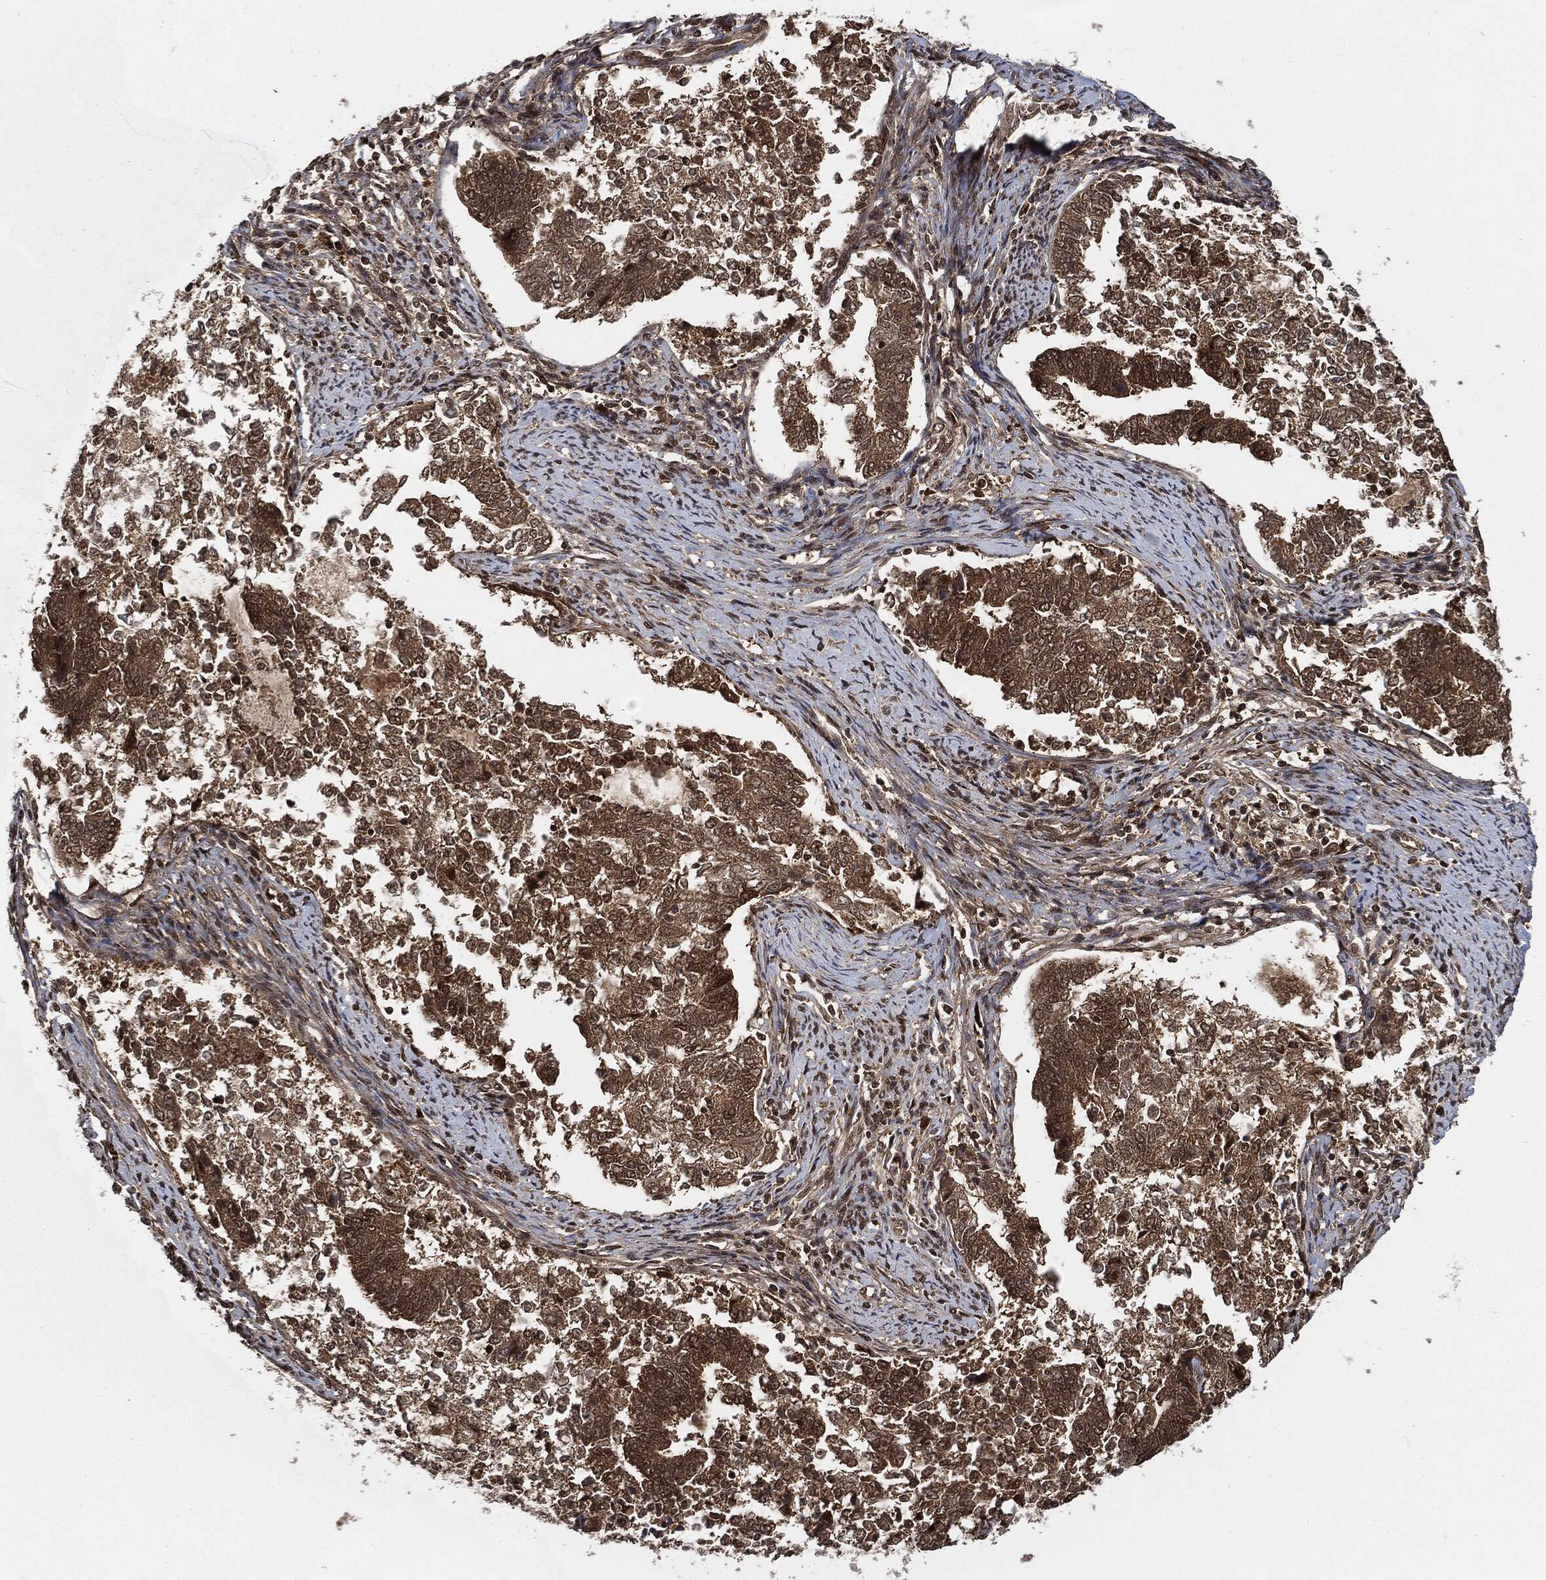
{"staining": {"intensity": "moderate", "quantity": ">75%", "location": "cytoplasmic/membranous"}, "tissue": "endometrial cancer", "cell_type": "Tumor cells", "image_type": "cancer", "snomed": [{"axis": "morphology", "description": "Adenocarcinoma, NOS"}, {"axis": "topography", "description": "Endometrium"}], "caption": "Tumor cells exhibit medium levels of moderate cytoplasmic/membranous staining in approximately >75% of cells in endometrial cancer.", "gene": "CUTA", "patient": {"sex": "female", "age": 65}}